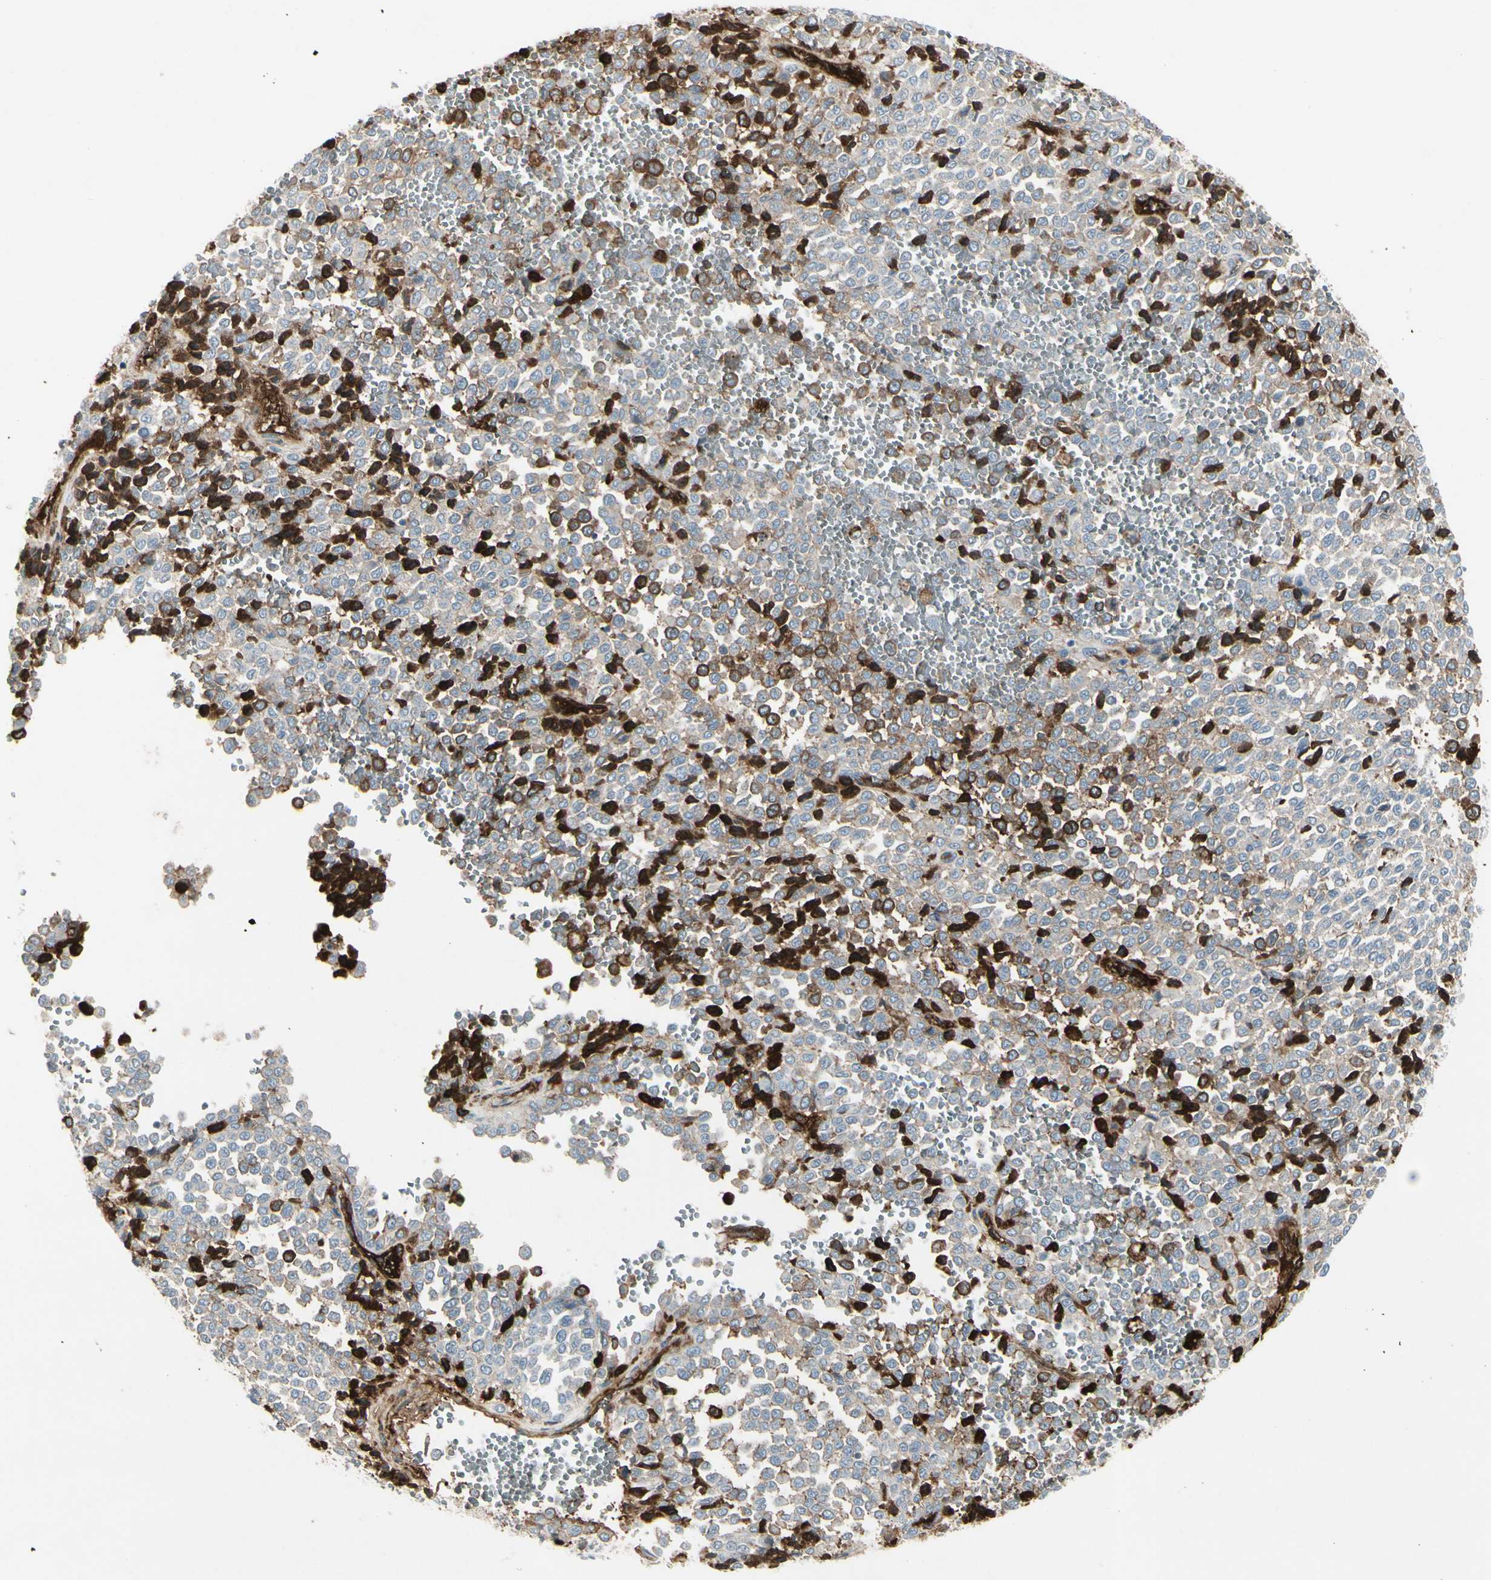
{"staining": {"intensity": "strong", "quantity": "<25%", "location": "cytoplasmic/membranous"}, "tissue": "melanoma", "cell_type": "Tumor cells", "image_type": "cancer", "snomed": [{"axis": "morphology", "description": "Malignant melanoma, Metastatic site"}, {"axis": "topography", "description": "Pancreas"}], "caption": "Approximately <25% of tumor cells in malignant melanoma (metastatic site) exhibit strong cytoplasmic/membranous protein positivity as visualized by brown immunohistochemical staining.", "gene": "IGHM", "patient": {"sex": "female", "age": 30}}